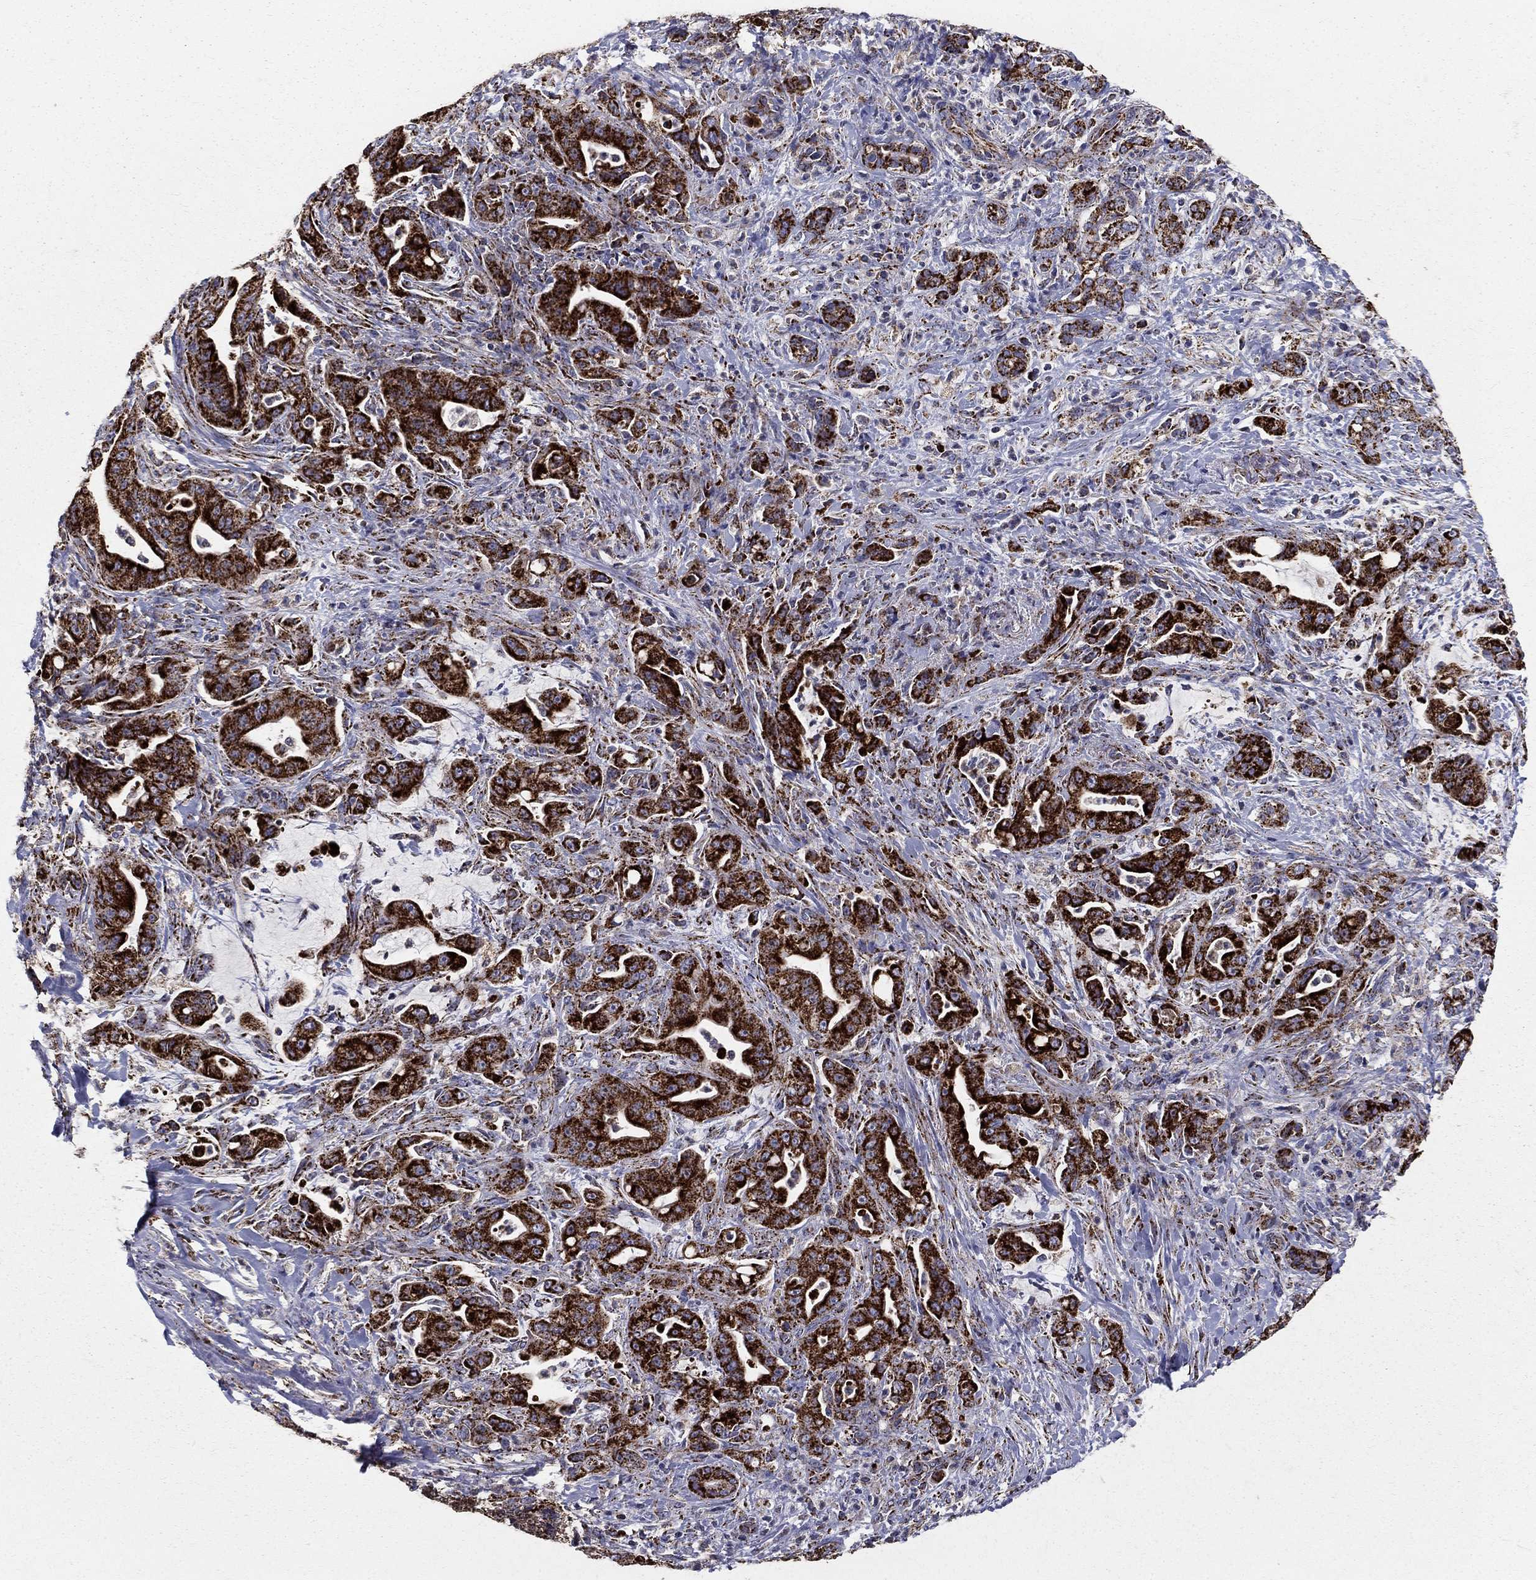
{"staining": {"intensity": "strong", "quantity": ">75%", "location": "cytoplasmic/membranous"}, "tissue": "pancreatic cancer", "cell_type": "Tumor cells", "image_type": "cancer", "snomed": [{"axis": "morphology", "description": "Normal tissue, NOS"}, {"axis": "morphology", "description": "Inflammation, NOS"}, {"axis": "morphology", "description": "Adenocarcinoma, NOS"}, {"axis": "topography", "description": "Pancreas"}], "caption": "Brown immunohistochemical staining in pancreatic cancer (adenocarcinoma) shows strong cytoplasmic/membranous expression in about >75% of tumor cells.", "gene": "GCSH", "patient": {"sex": "male", "age": 57}}